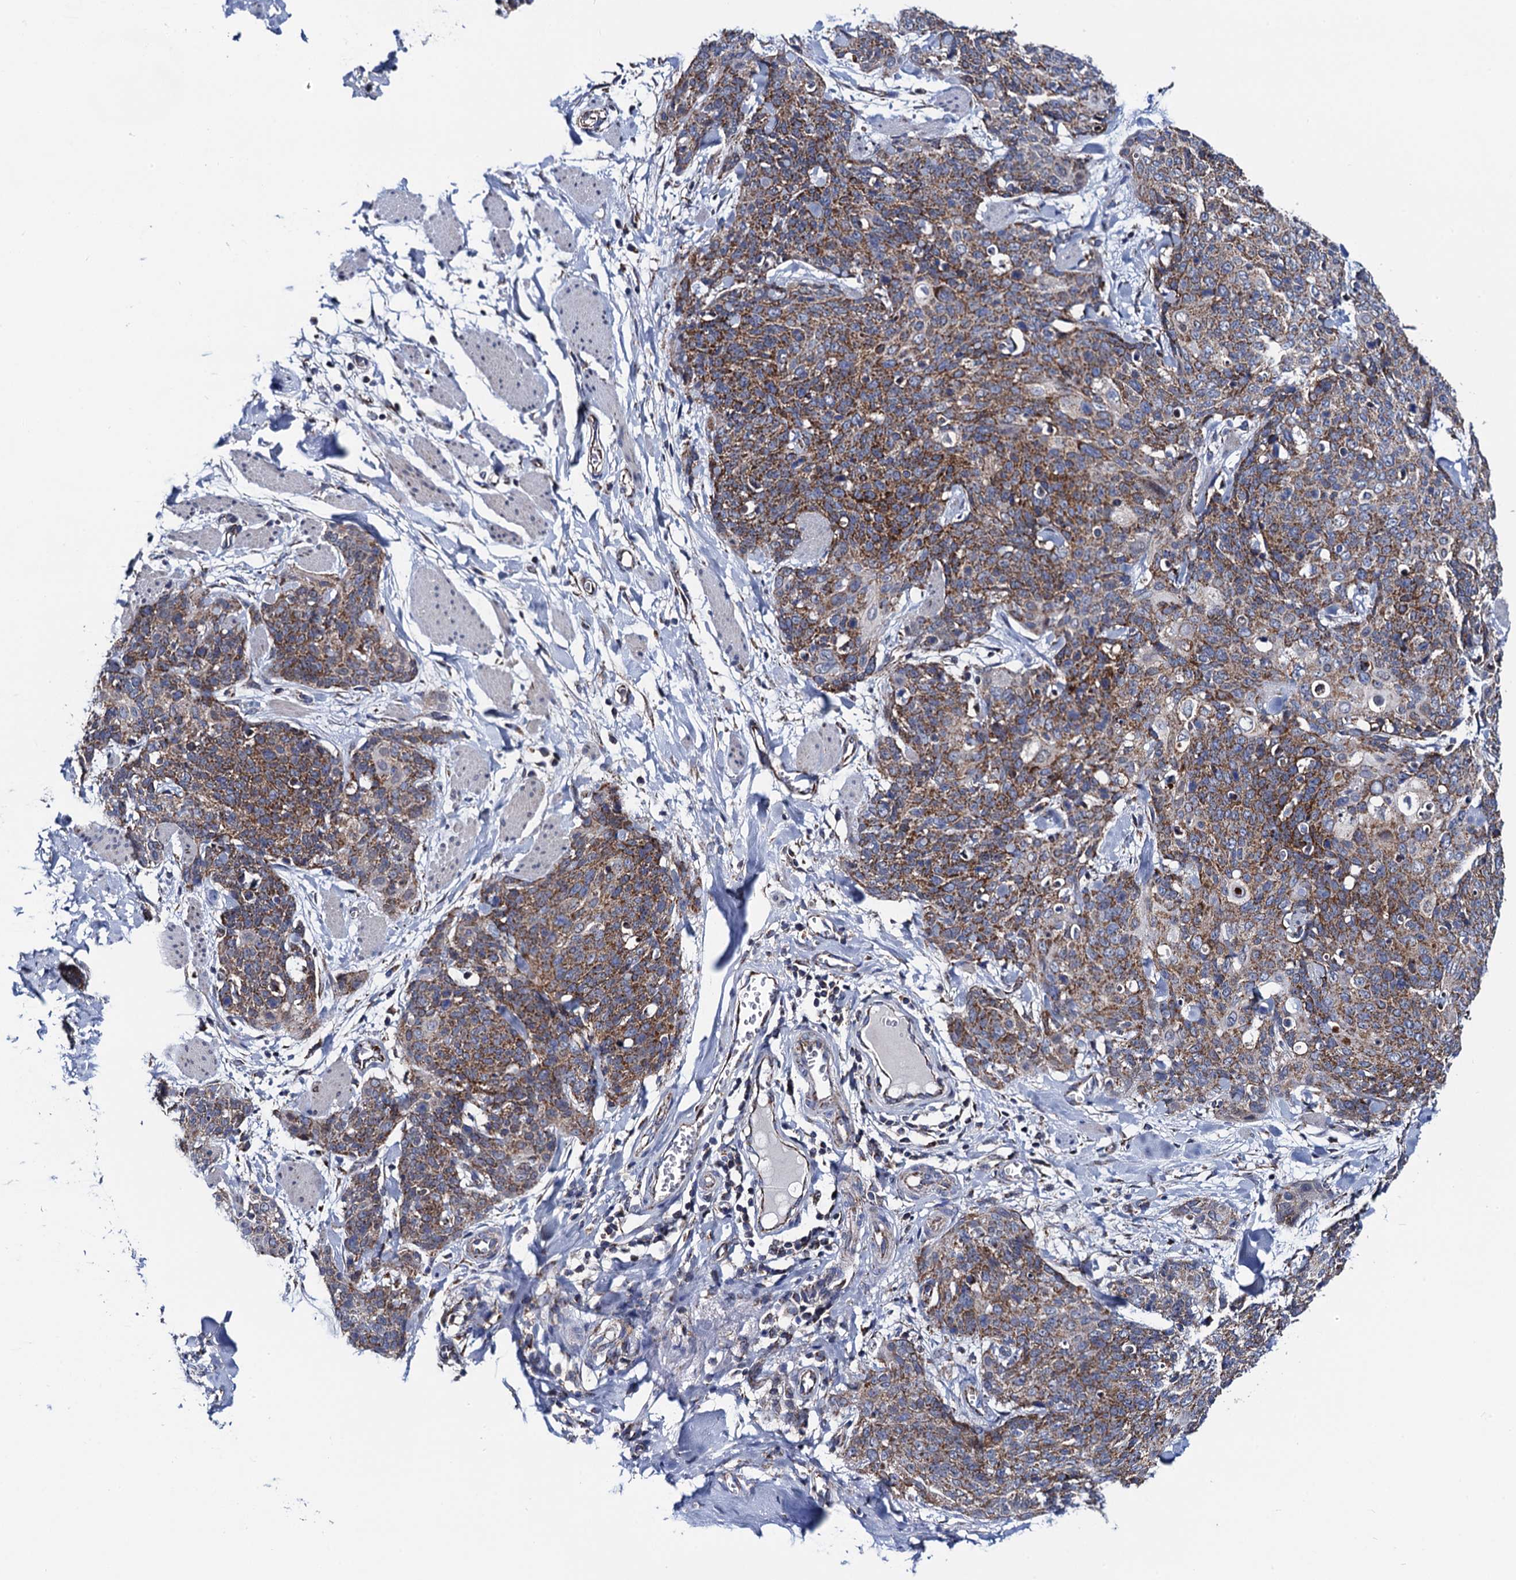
{"staining": {"intensity": "moderate", "quantity": "25%-75%", "location": "cytoplasmic/membranous"}, "tissue": "skin cancer", "cell_type": "Tumor cells", "image_type": "cancer", "snomed": [{"axis": "morphology", "description": "Squamous cell carcinoma, NOS"}, {"axis": "topography", "description": "Skin"}, {"axis": "topography", "description": "Vulva"}], "caption": "Protein positivity by IHC exhibits moderate cytoplasmic/membranous staining in approximately 25%-75% of tumor cells in squamous cell carcinoma (skin).", "gene": "PTCD3", "patient": {"sex": "female", "age": 85}}